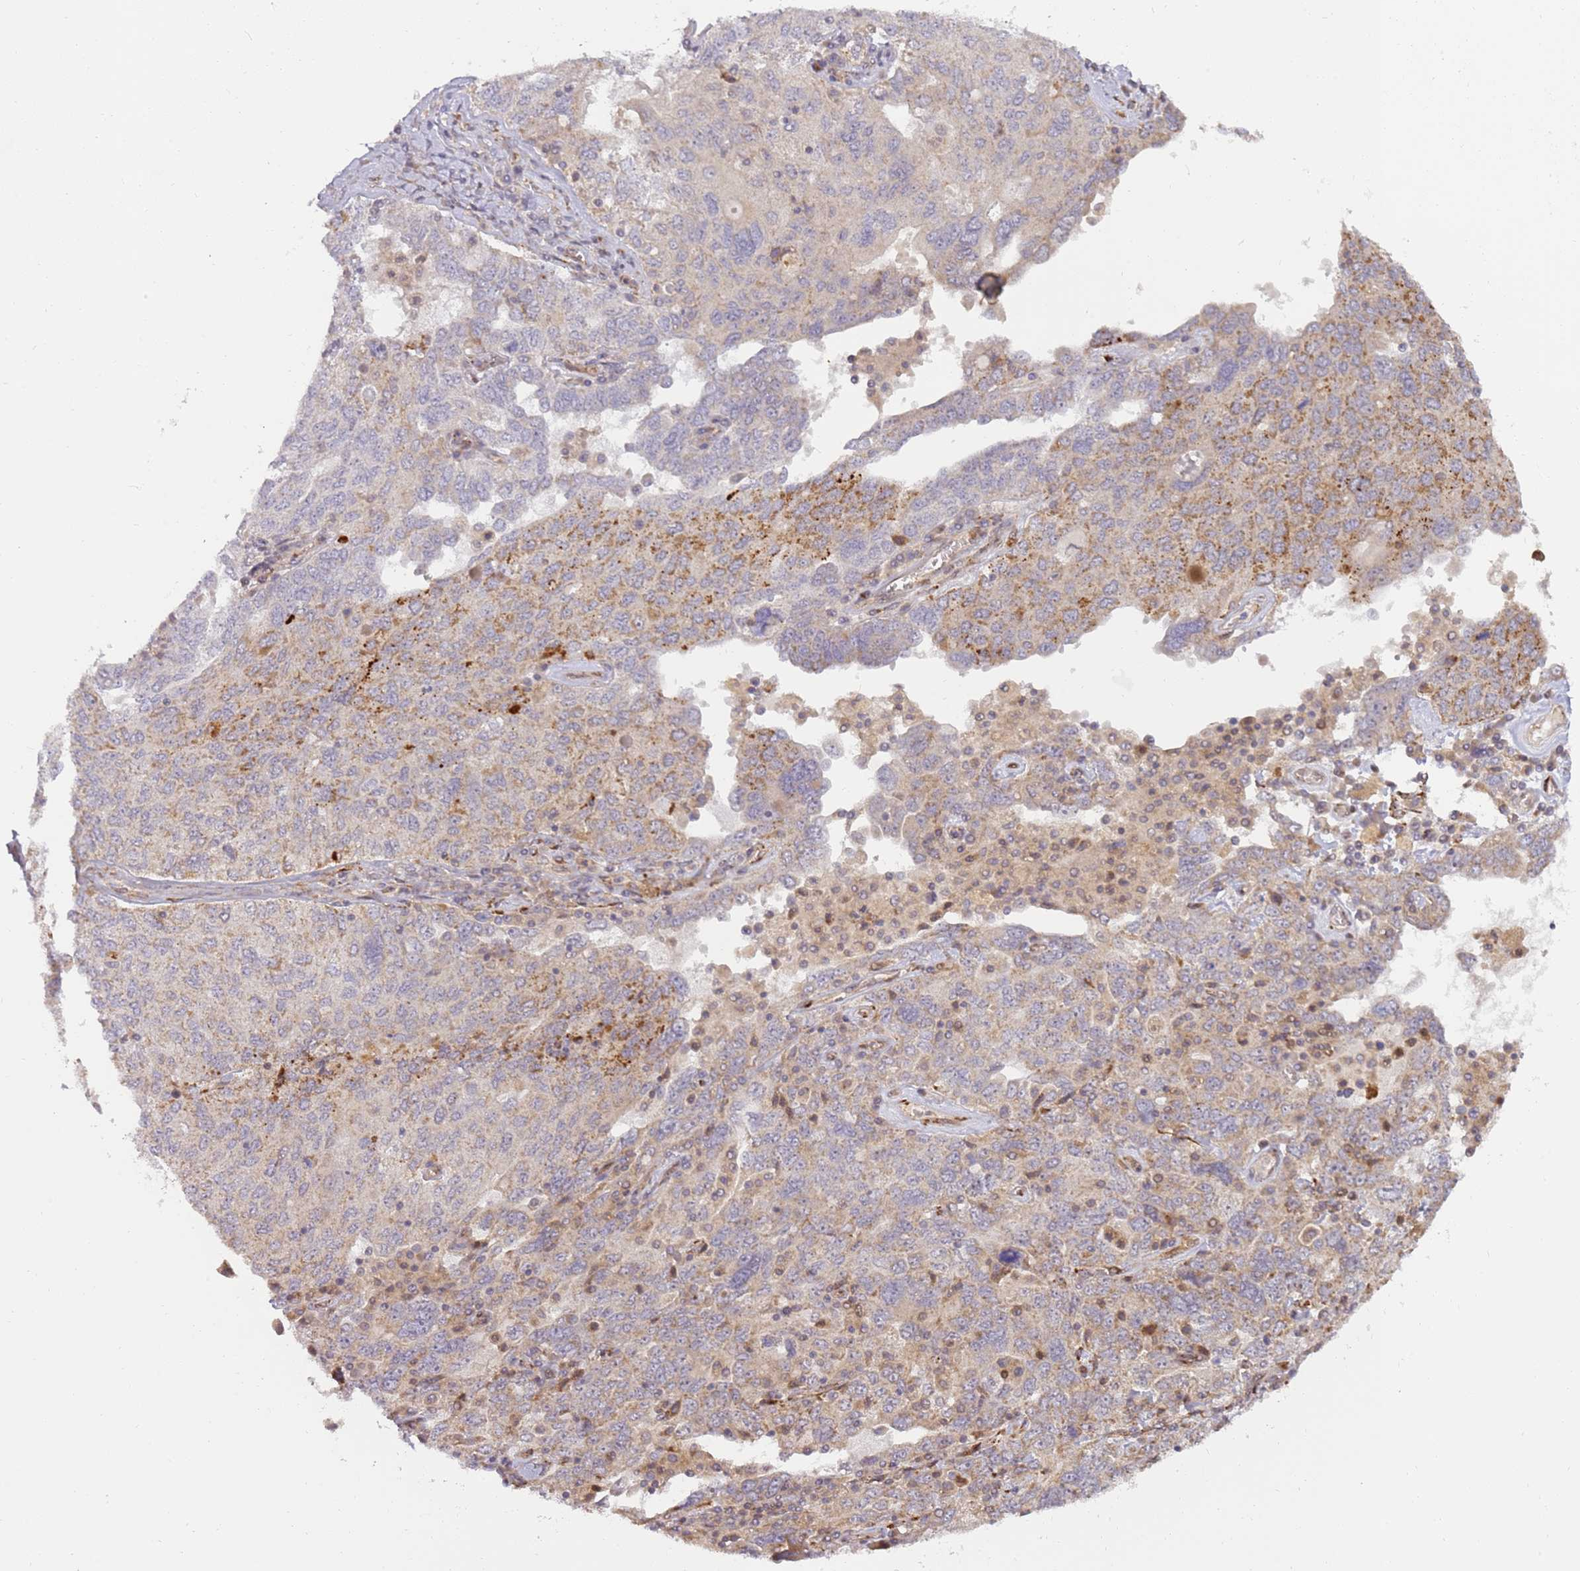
{"staining": {"intensity": "moderate", "quantity": "<25%", "location": "cytoplasmic/membranous"}, "tissue": "ovarian cancer", "cell_type": "Tumor cells", "image_type": "cancer", "snomed": [{"axis": "morphology", "description": "Carcinoma, endometroid"}, {"axis": "topography", "description": "Ovary"}], "caption": "Ovarian endometroid carcinoma was stained to show a protein in brown. There is low levels of moderate cytoplasmic/membranous expression in approximately <25% of tumor cells.", "gene": "GRAP", "patient": {"sex": "female", "age": 62}}